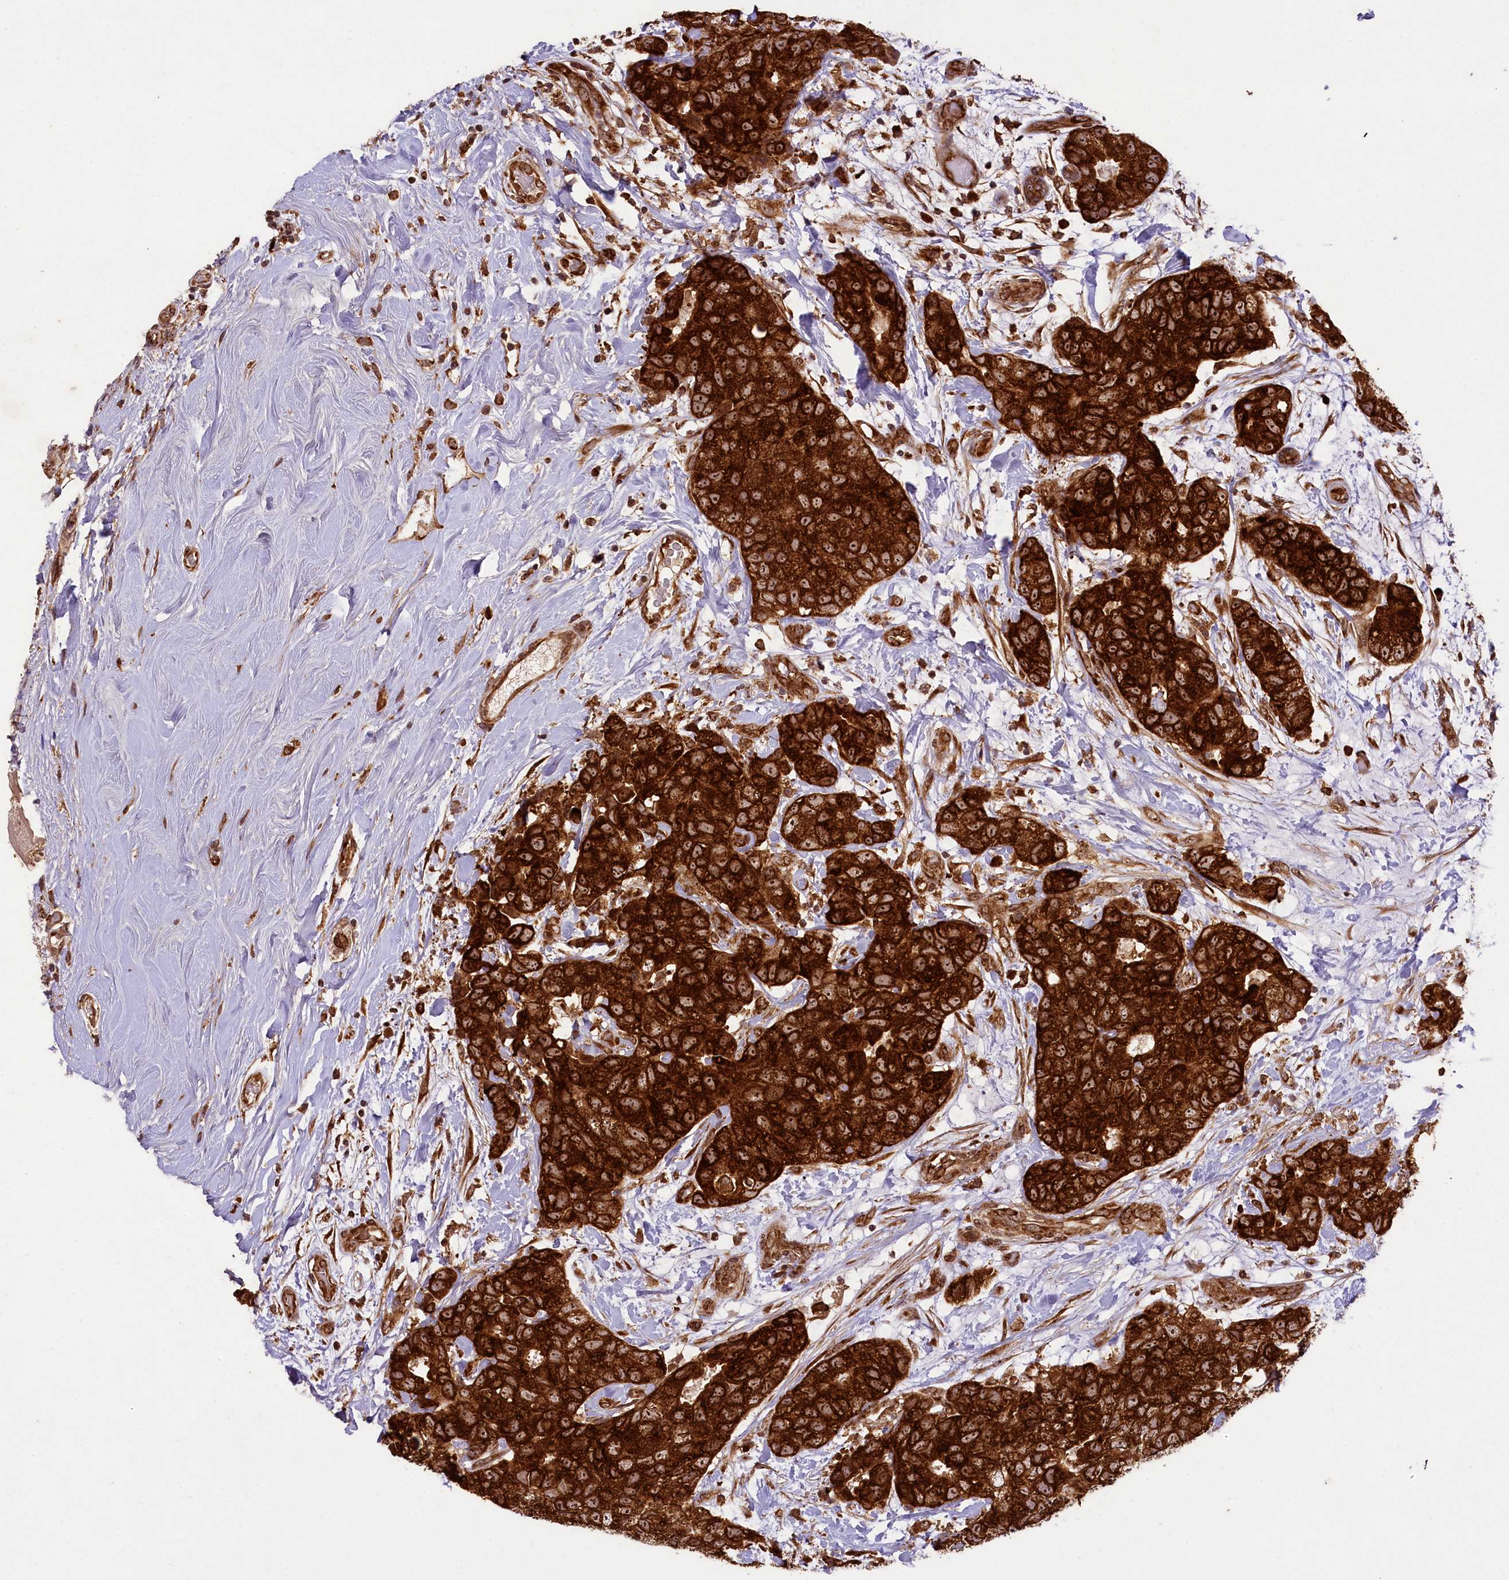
{"staining": {"intensity": "strong", "quantity": ">75%", "location": "cytoplasmic/membranous,nuclear"}, "tissue": "breast cancer", "cell_type": "Tumor cells", "image_type": "cancer", "snomed": [{"axis": "morphology", "description": "Duct carcinoma"}, {"axis": "topography", "description": "Breast"}], "caption": "A micrograph of breast cancer (invasive ductal carcinoma) stained for a protein displays strong cytoplasmic/membranous and nuclear brown staining in tumor cells.", "gene": "LARP4", "patient": {"sex": "female", "age": 62}}